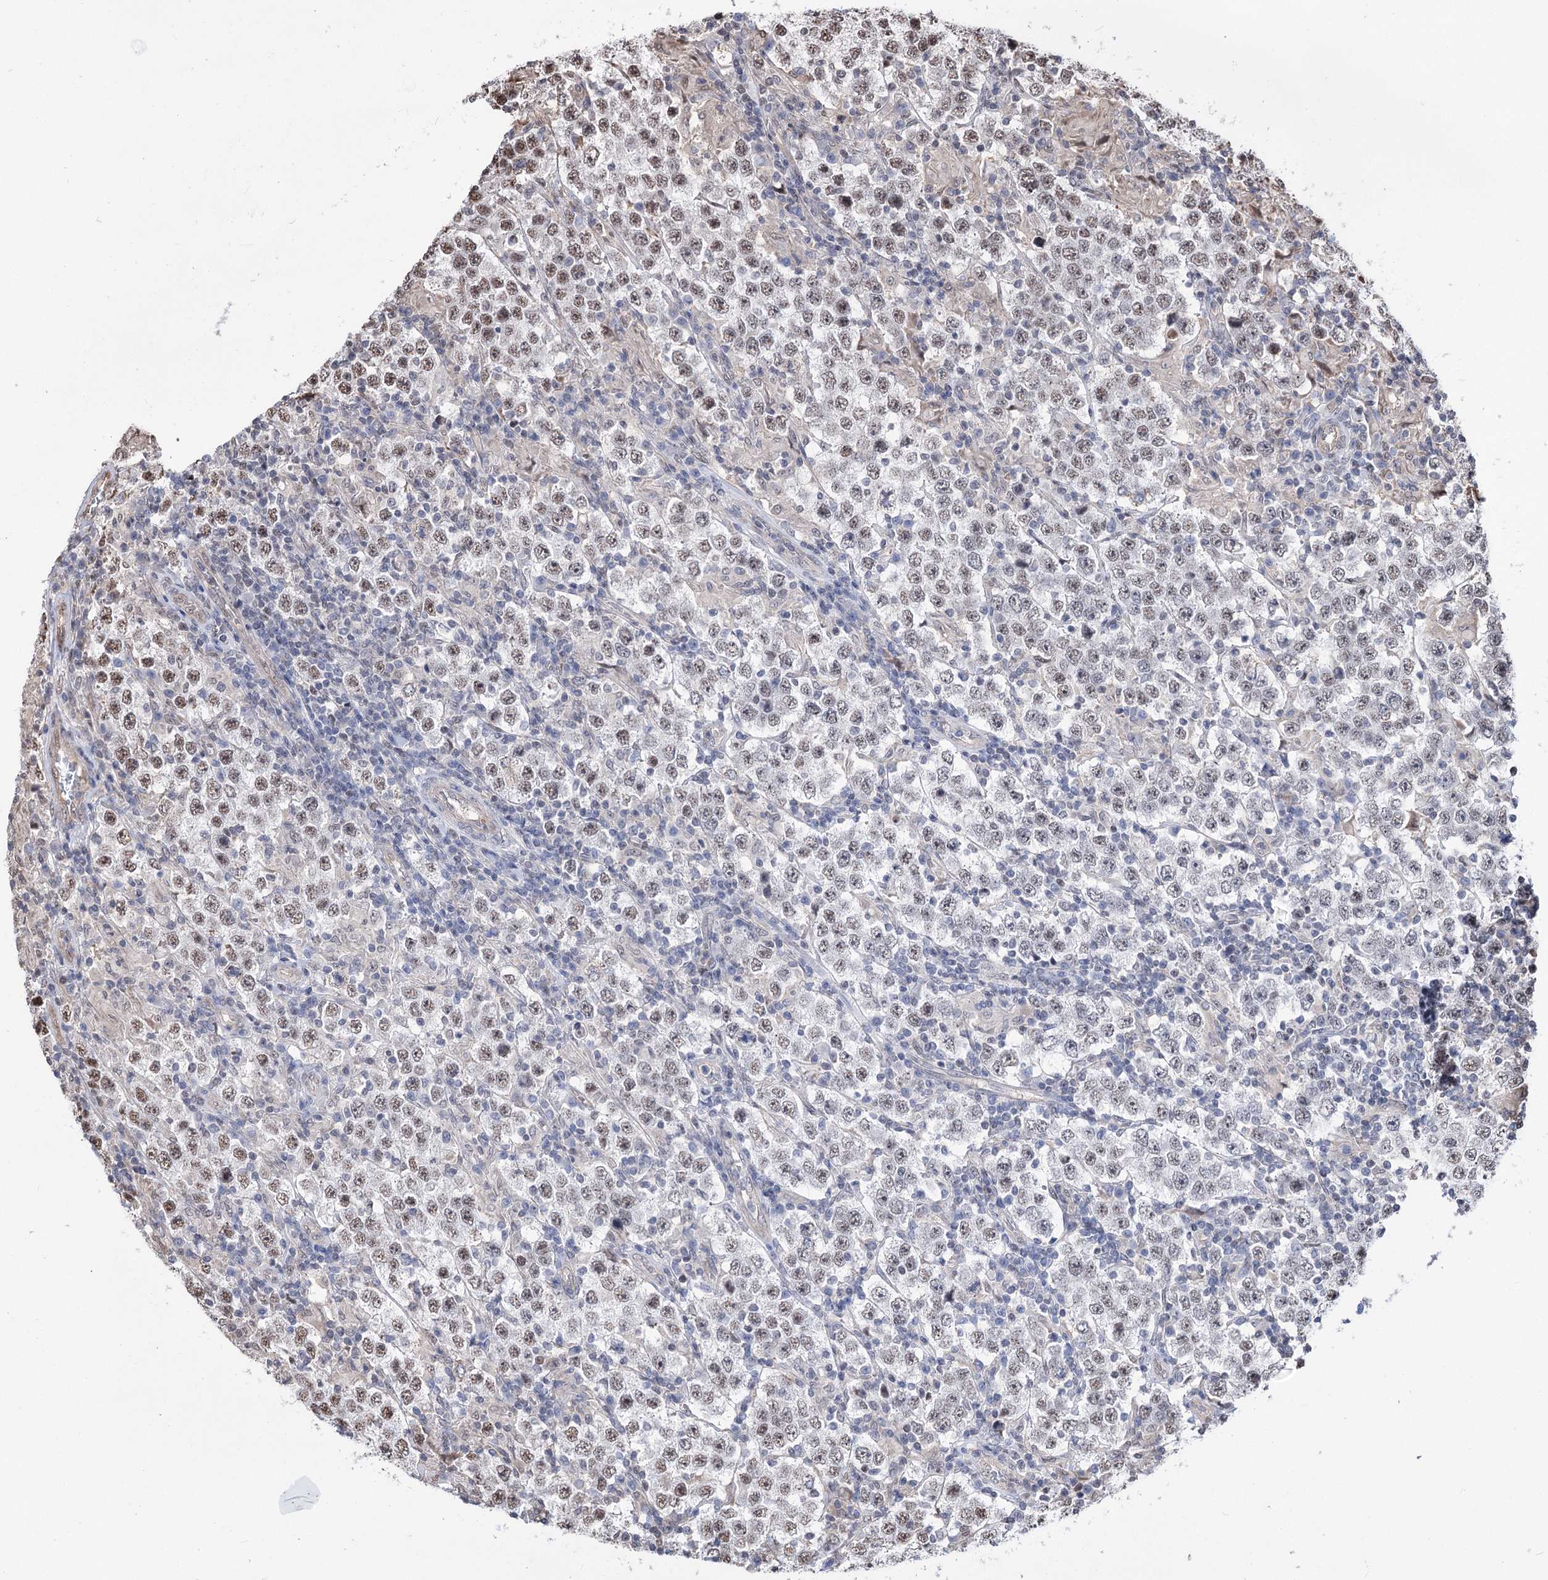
{"staining": {"intensity": "moderate", "quantity": "25%-75%", "location": "nuclear"}, "tissue": "testis cancer", "cell_type": "Tumor cells", "image_type": "cancer", "snomed": [{"axis": "morphology", "description": "Normal tissue, NOS"}, {"axis": "morphology", "description": "Urothelial carcinoma, High grade"}, {"axis": "morphology", "description": "Seminoma, NOS"}, {"axis": "morphology", "description": "Carcinoma, Embryonal, NOS"}, {"axis": "topography", "description": "Urinary bladder"}, {"axis": "topography", "description": "Testis"}], "caption": "This micrograph reveals immunohistochemistry (IHC) staining of embryonal carcinoma (testis), with medium moderate nuclear positivity in about 25%-75% of tumor cells.", "gene": "CHMP7", "patient": {"sex": "male", "age": 41}}